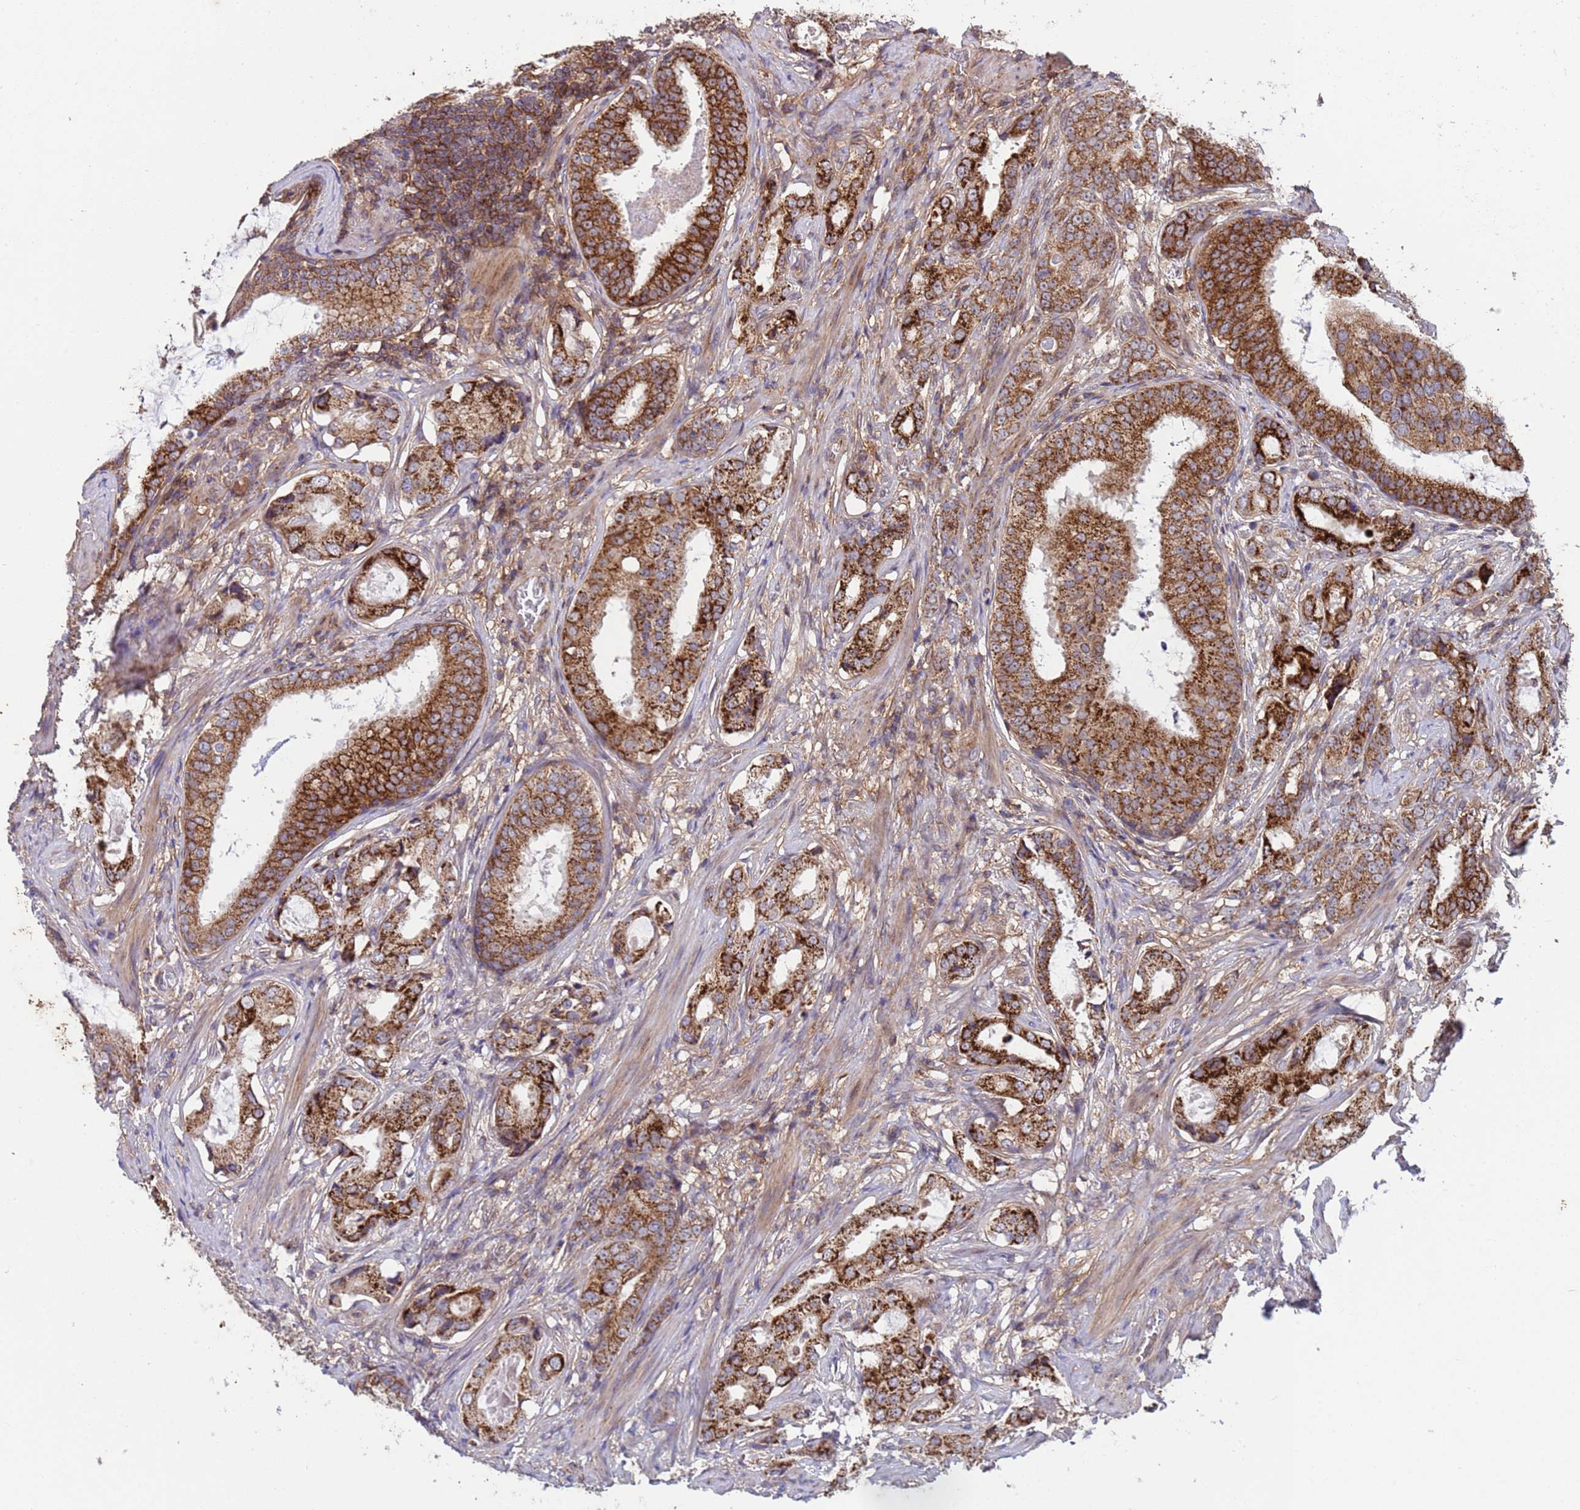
{"staining": {"intensity": "strong", "quantity": ">75%", "location": "cytoplasmic/membranous"}, "tissue": "prostate cancer", "cell_type": "Tumor cells", "image_type": "cancer", "snomed": [{"axis": "morphology", "description": "Adenocarcinoma, Low grade"}, {"axis": "topography", "description": "Prostate"}], "caption": "Prostate cancer (adenocarcinoma (low-grade)) stained with a protein marker demonstrates strong staining in tumor cells.", "gene": "ACAD8", "patient": {"sex": "male", "age": 71}}